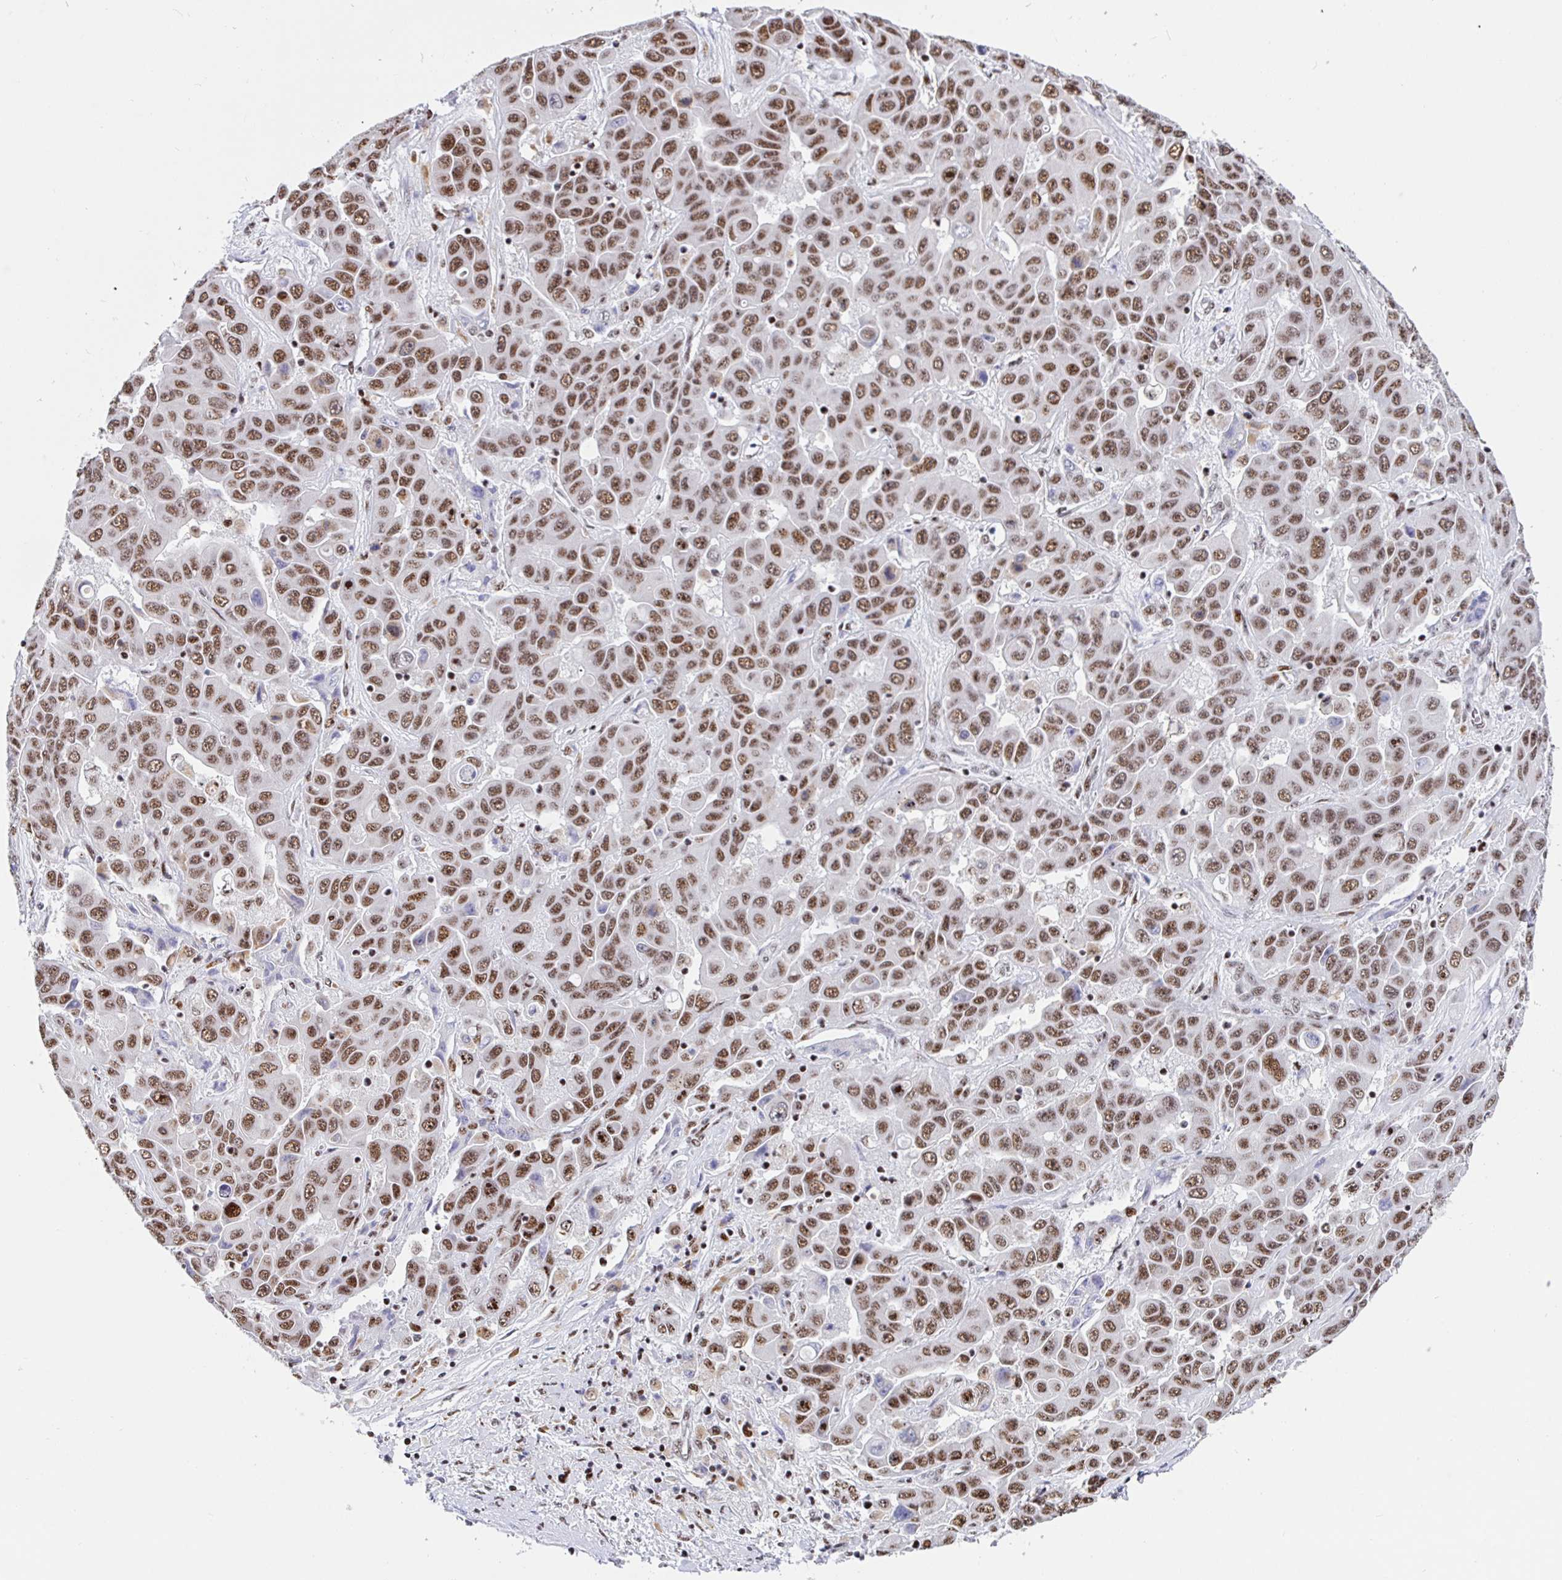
{"staining": {"intensity": "moderate", "quantity": ">75%", "location": "nuclear"}, "tissue": "liver cancer", "cell_type": "Tumor cells", "image_type": "cancer", "snomed": [{"axis": "morphology", "description": "Cholangiocarcinoma"}, {"axis": "topography", "description": "Liver"}], "caption": "The histopathology image displays staining of liver cancer (cholangiocarcinoma), revealing moderate nuclear protein staining (brown color) within tumor cells. The staining was performed using DAB, with brown indicating positive protein expression. Nuclei are stained blue with hematoxylin.", "gene": "SETD5", "patient": {"sex": "female", "age": 52}}